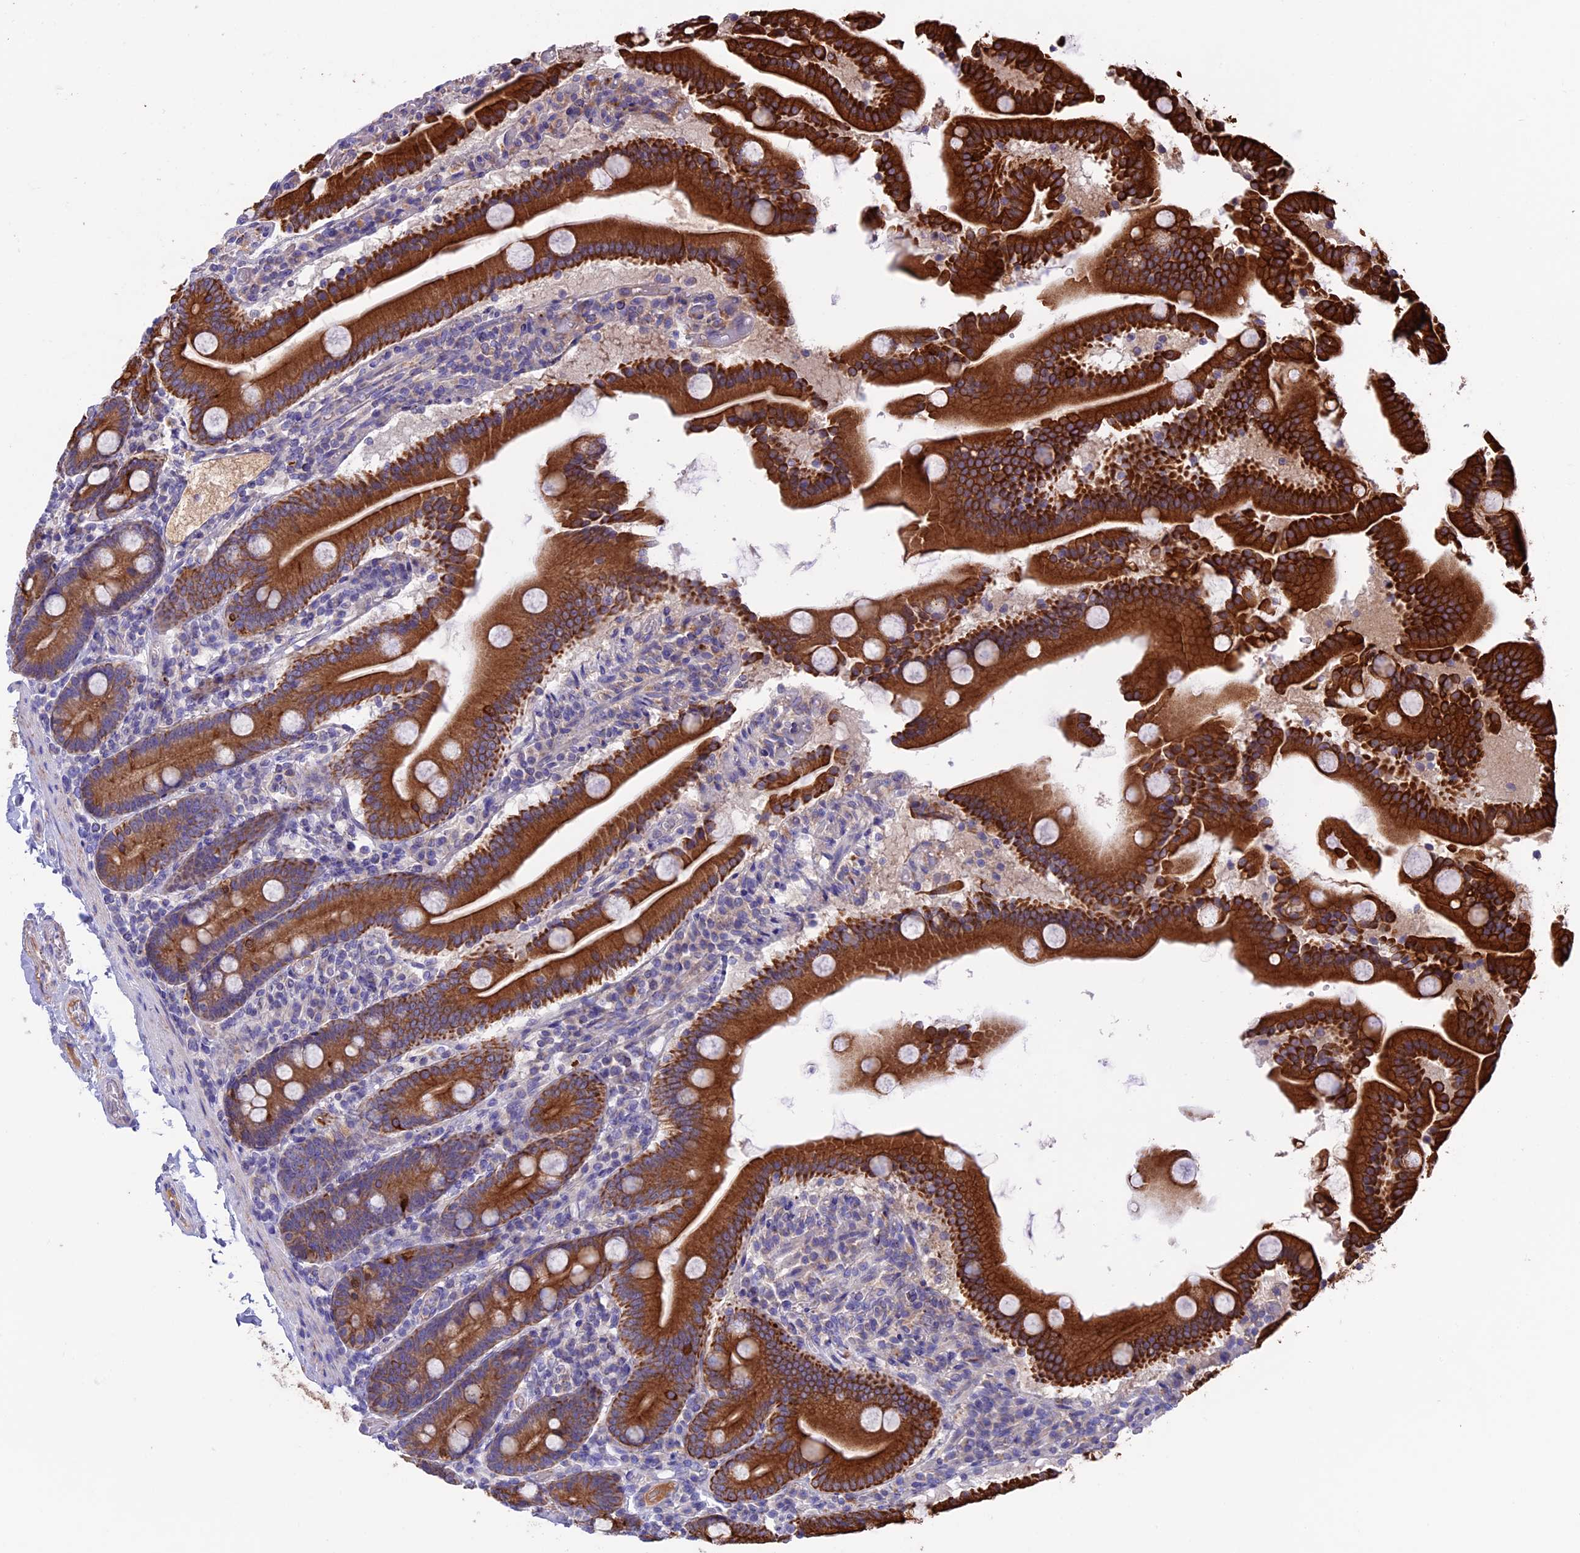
{"staining": {"intensity": "strong", "quantity": ">75%", "location": "cytoplasmic/membranous"}, "tissue": "duodenum", "cell_type": "Glandular cells", "image_type": "normal", "snomed": [{"axis": "morphology", "description": "Normal tissue, NOS"}, {"axis": "topography", "description": "Duodenum"}], "caption": "Glandular cells show high levels of strong cytoplasmic/membranous expression in about >75% of cells in benign duodenum. (Brightfield microscopy of DAB IHC at high magnification).", "gene": "PTPN9", "patient": {"sex": "male", "age": 55}}